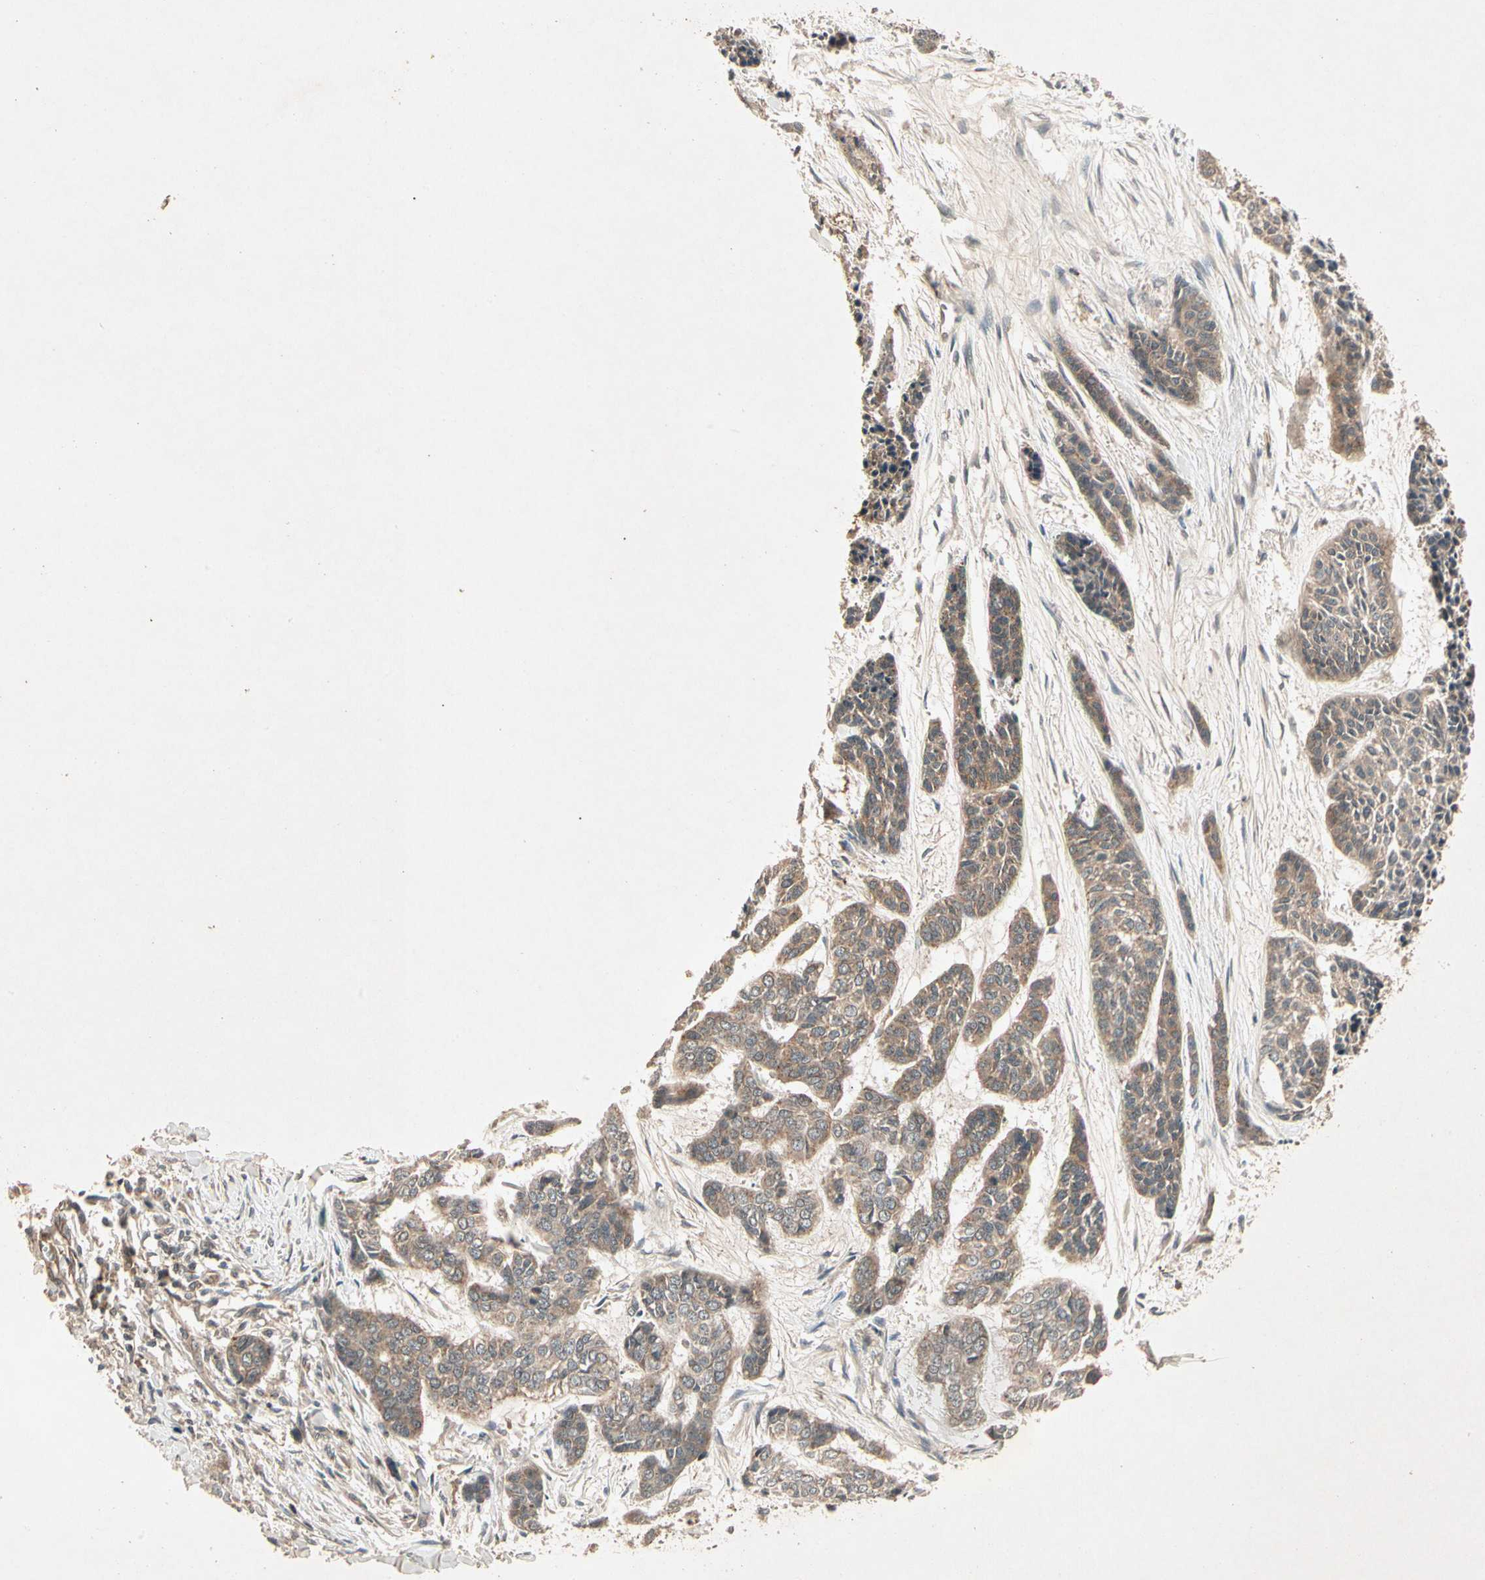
{"staining": {"intensity": "weak", "quantity": ">75%", "location": "cytoplasmic/membranous"}, "tissue": "skin cancer", "cell_type": "Tumor cells", "image_type": "cancer", "snomed": [{"axis": "morphology", "description": "Basal cell carcinoma"}, {"axis": "topography", "description": "Skin"}], "caption": "Protein expression by IHC exhibits weak cytoplasmic/membranous positivity in about >75% of tumor cells in skin cancer (basal cell carcinoma).", "gene": "FLOT1", "patient": {"sex": "female", "age": 64}}